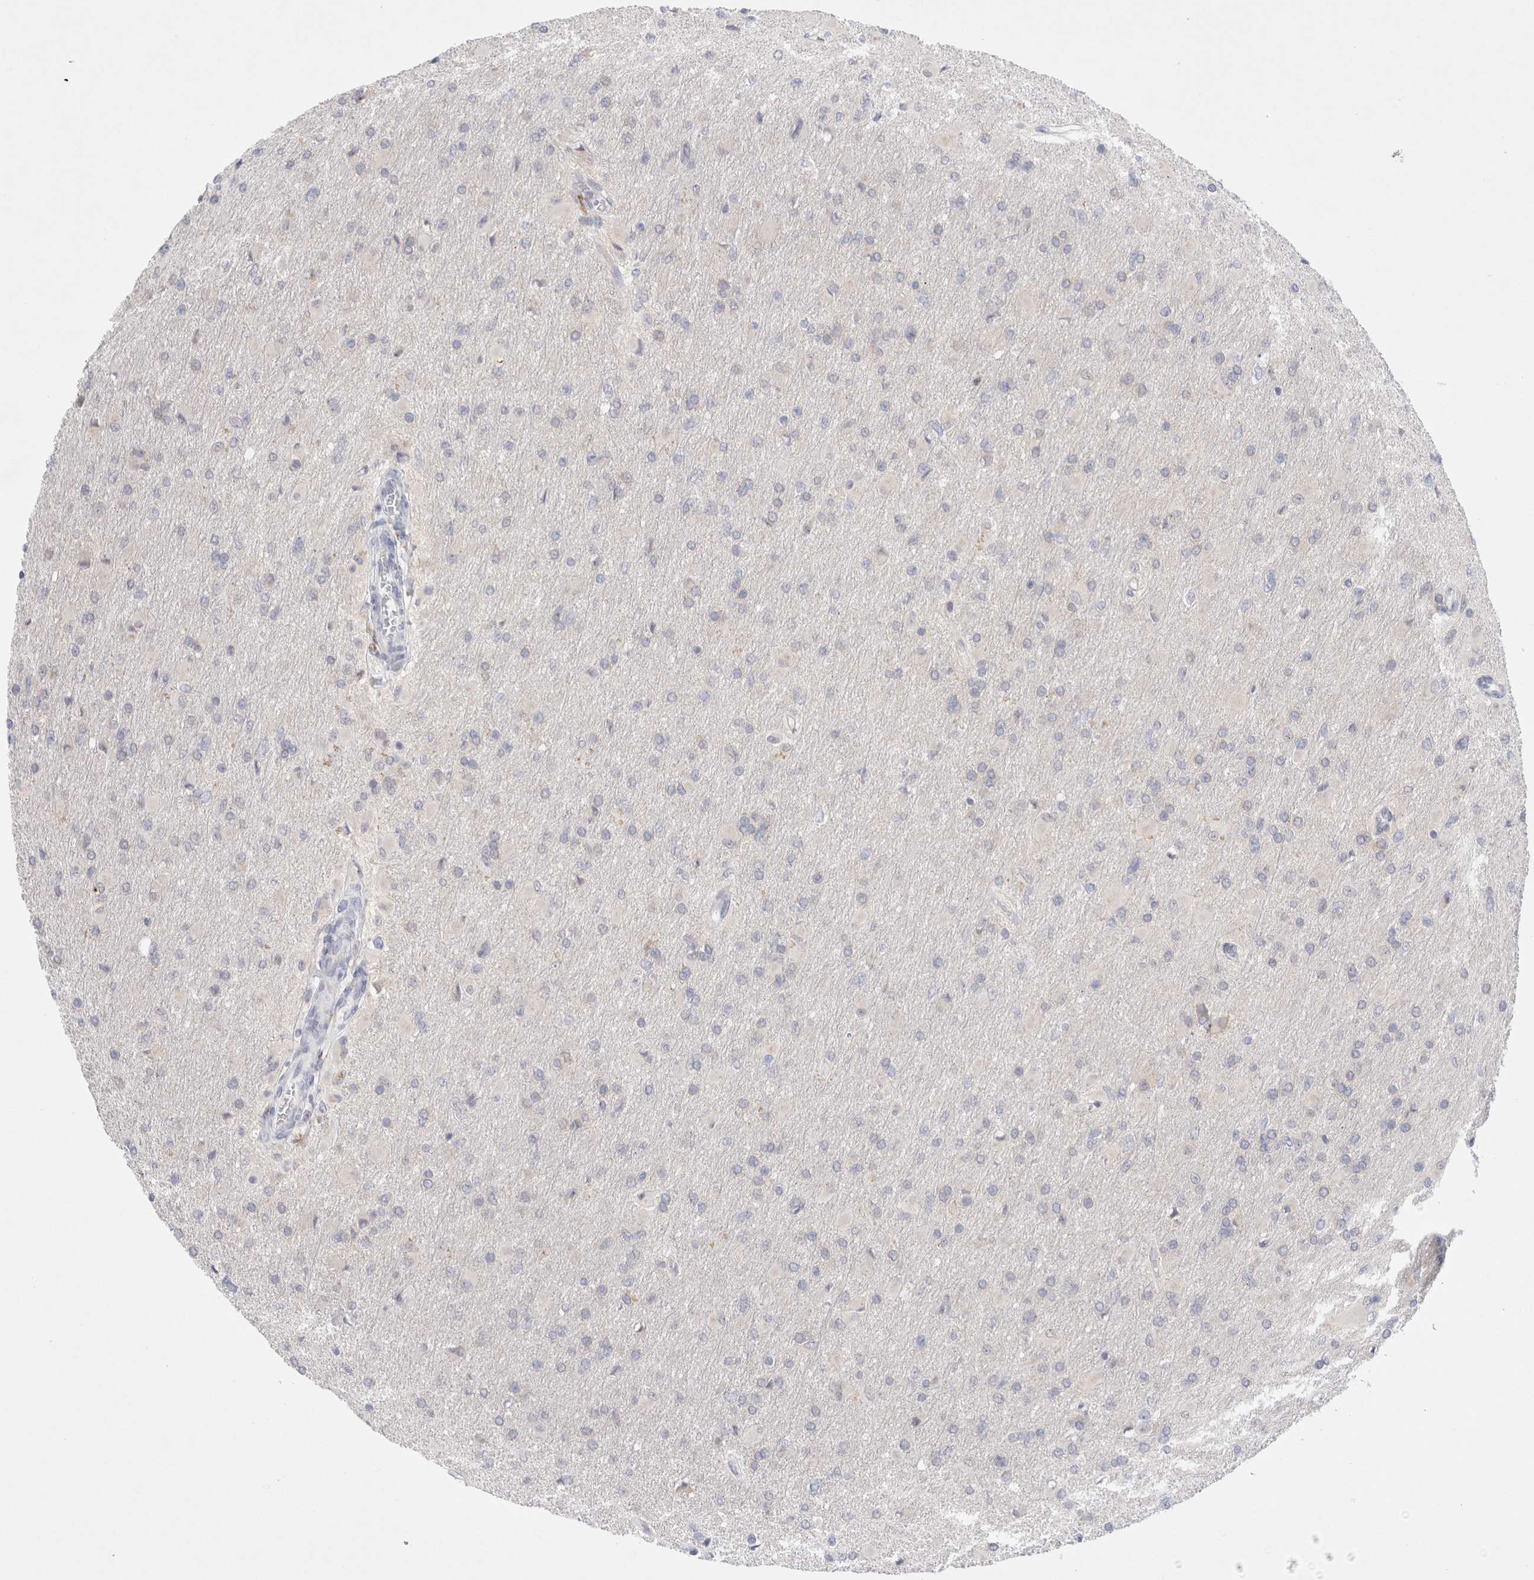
{"staining": {"intensity": "negative", "quantity": "none", "location": "none"}, "tissue": "glioma", "cell_type": "Tumor cells", "image_type": "cancer", "snomed": [{"axis": "morphology", "description": "Glioma, malignant, High grade"}, {"axis": "topography", "description": "Cerebral cortex"}], "caption": "DAB (3,3'-diaminobenzidine) immunohistochemical staining of human malignant glioma (high-grade) demonstrates no significant expression in tumor cells.", "gene": "CERS5", "patient": {"sex": "female", "age": 36}}